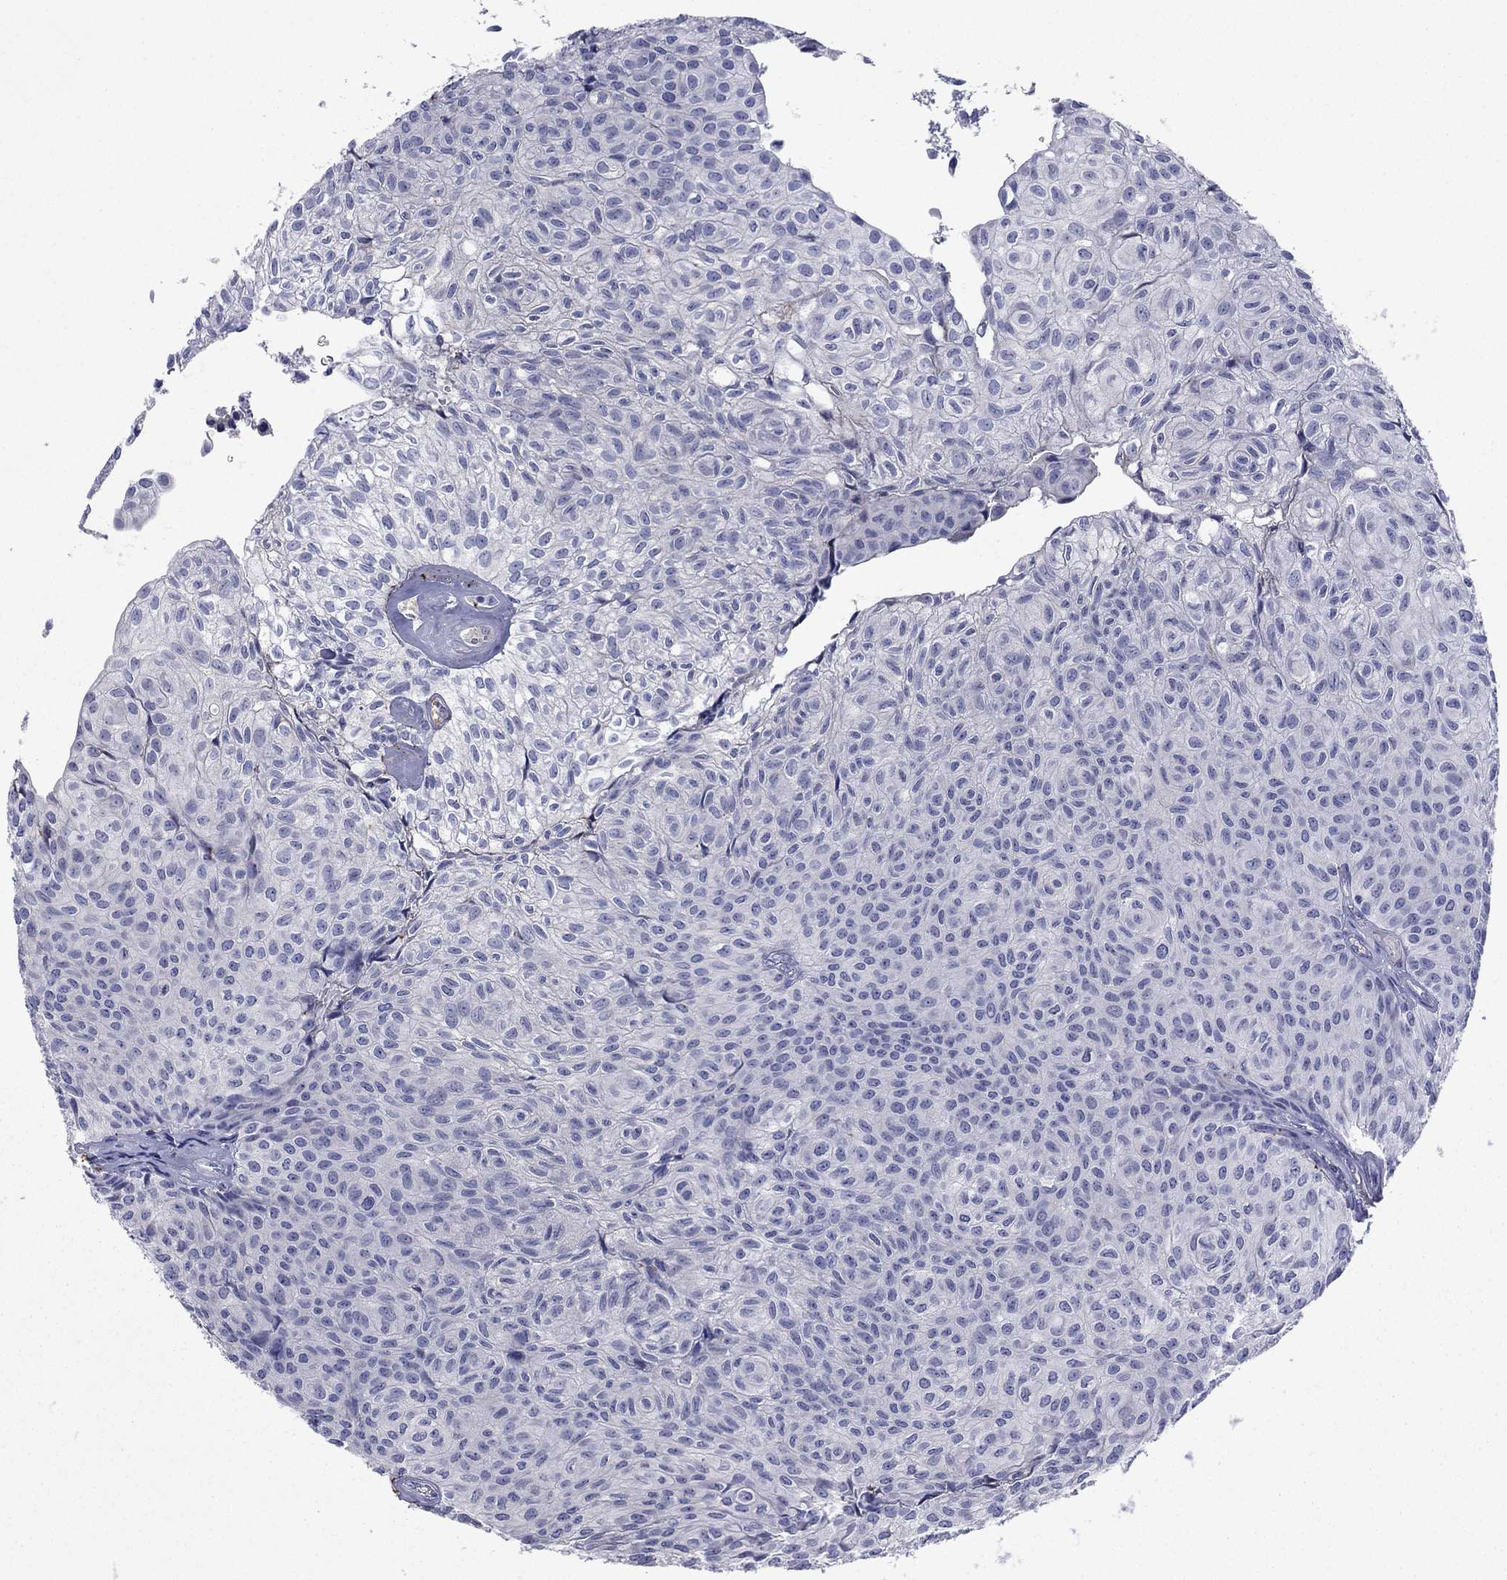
{"staining": {"intensity": "negative", "quantity": "none", "location": "none"}, "tissue": "urothelial cancer", "cell_type": "Tumor cells", "image_type": "cancer", "snomed": [{"axis": "morphology", "description": "Urothelial carcinoma, Low grade"}, {"axis": "topography", "description": "Urinary bladder"}], "caption": "A histopathology image of urothelial cancer stained for a protein reveals no brown staining in tumor cells.", "gene": "TMPRSS11A", "patient": {"sex": "male", "age": 89}}